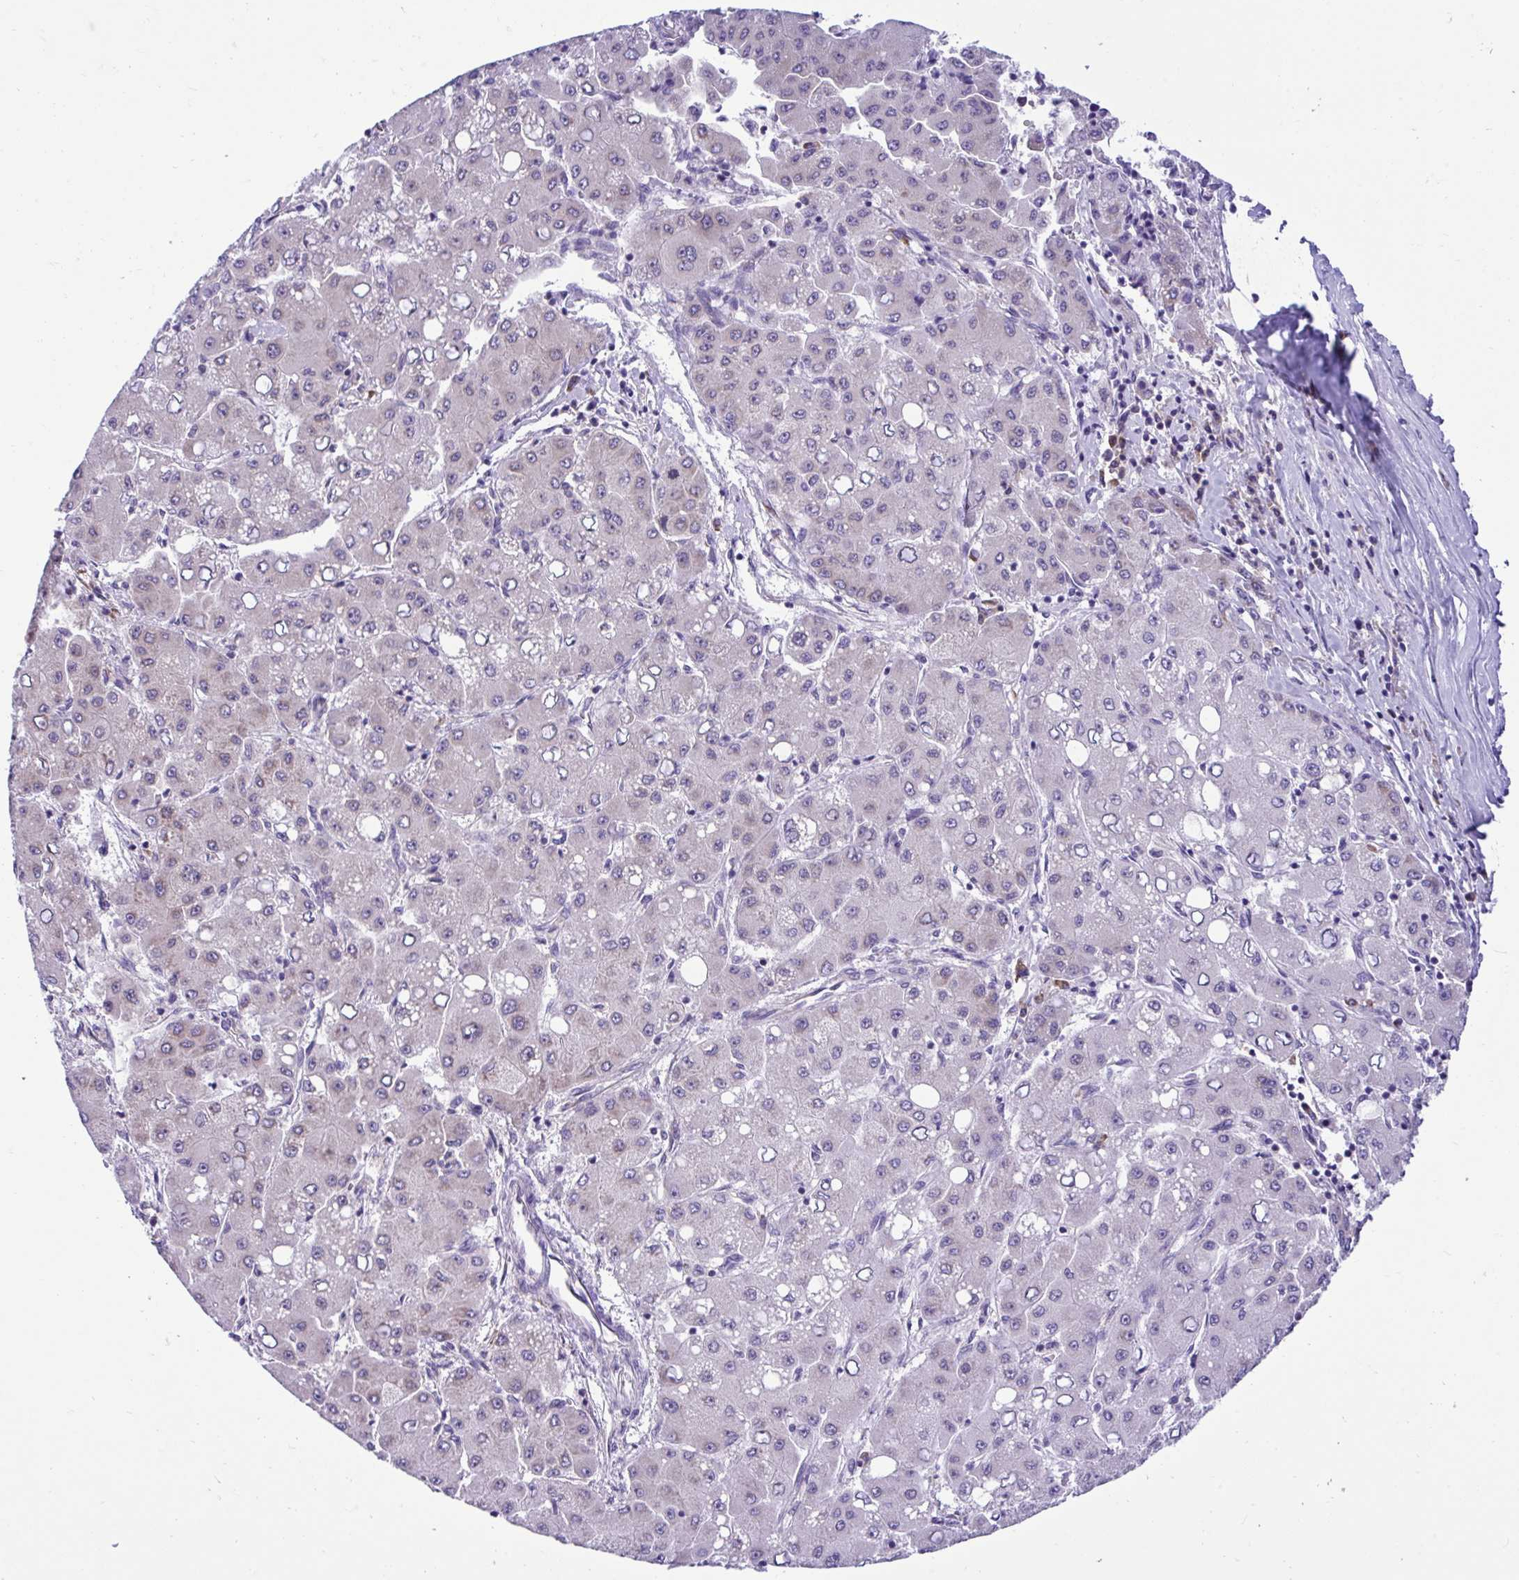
{"staining": {"intensity": "negative", "quantity": "none", "location": "none"}, "tissue": "liver cancer", "cell_type": "Tumor cells", "image_type": "cancer", "snomed": [{"axis": "morphology", "description": "Carcinoma, Hepatocellular, NOS"}, {"axis": "topography", "description": "Liver"}], "caption": "A high-resolution image shows immunohistochemistry (IHC) staining of liver cancer (hepatocellular carcinoma), which reveals no significant positivity in tumor cells. (Stains: DAB (3,3'-diaminobenzidine) IHC with hematoxylin counter stain, Microscopy: brightfield microscopy at high magnification).", "gene": "RPL7", "patient": {"sex": "male", "age": 40}}